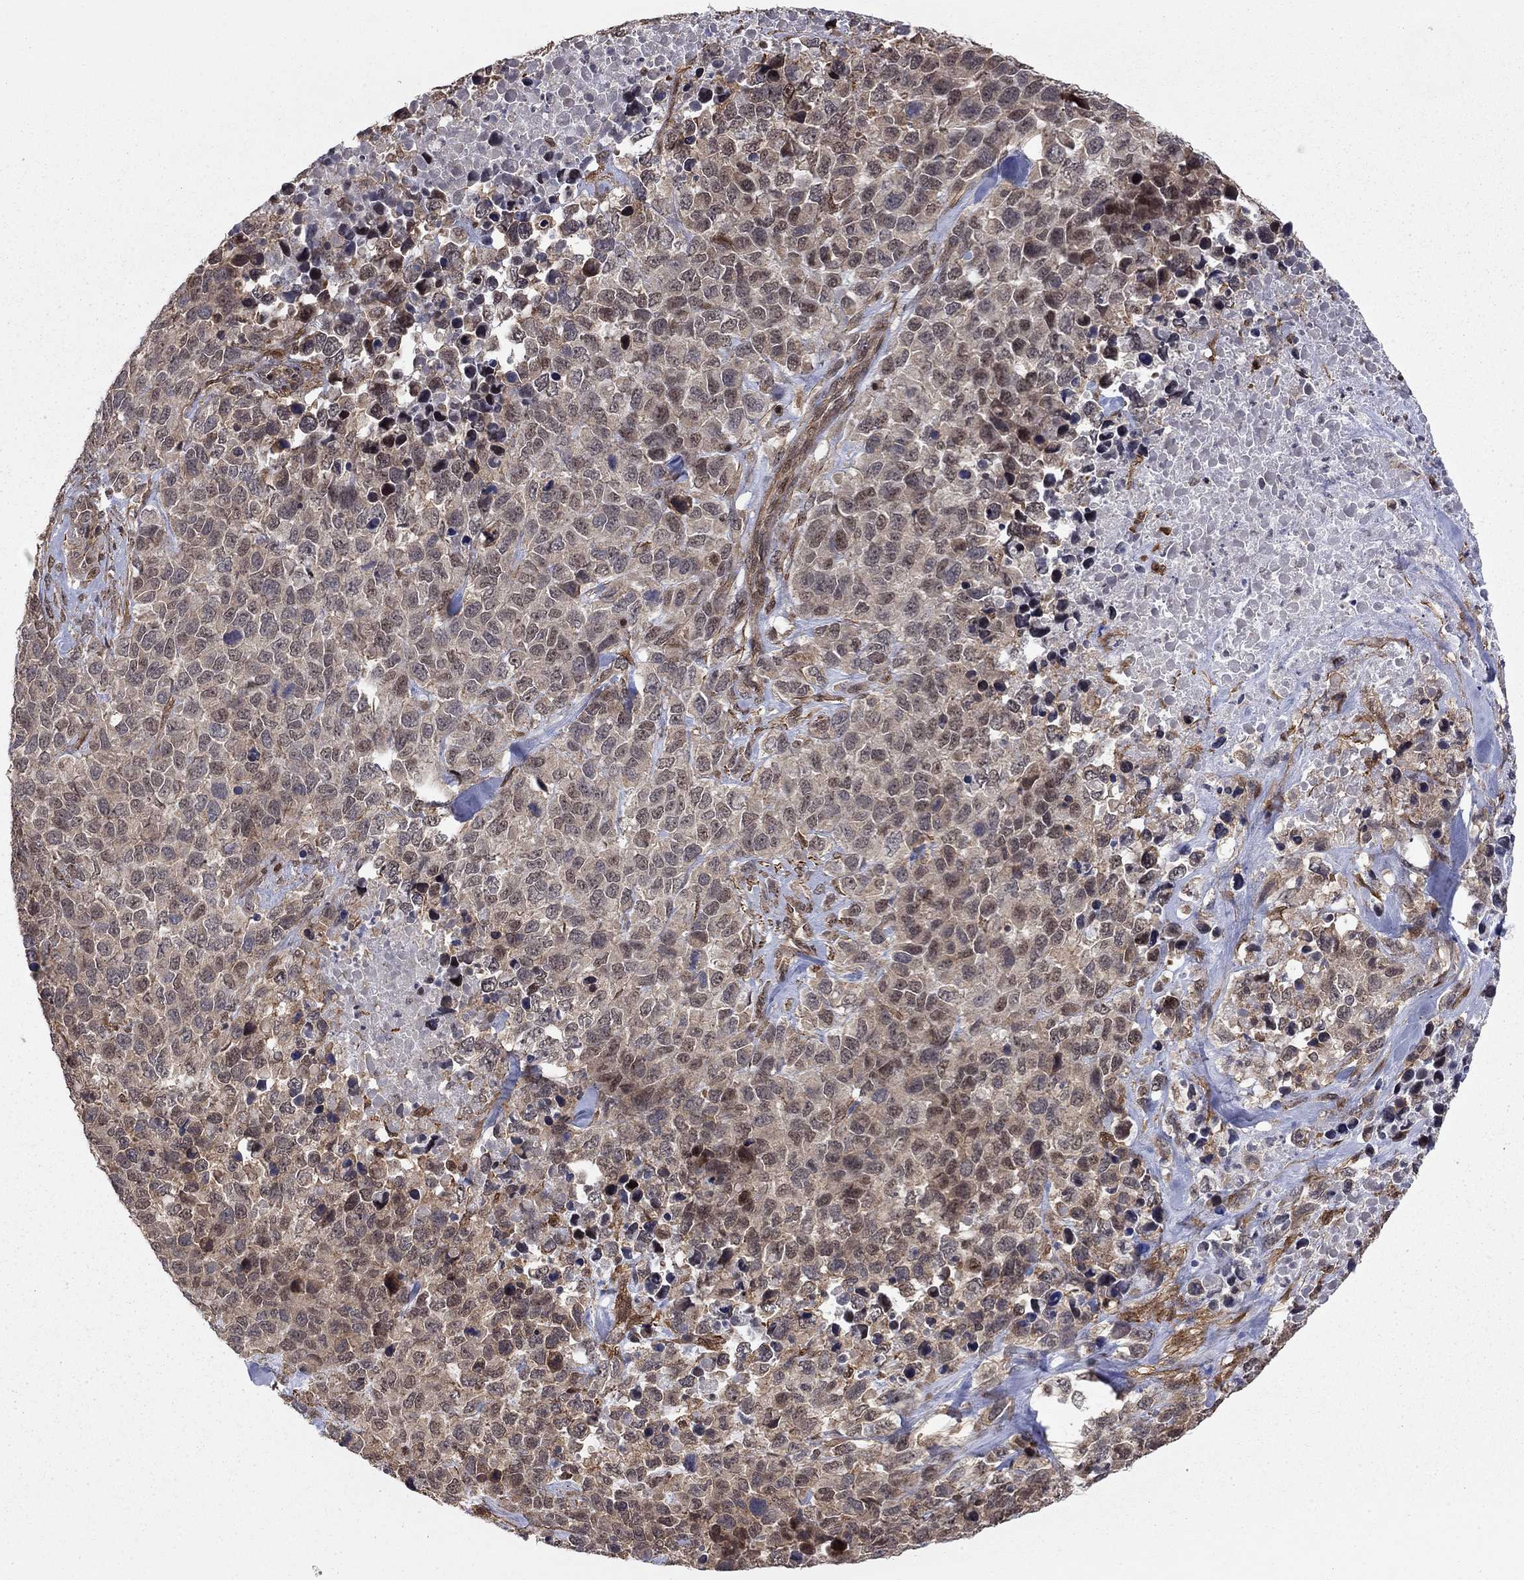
{"staining": {"intensity": "negative", "quantity": "none", "location": "none"}, "tissue": "melanoma", "cell_type": "Tumor cells", "image_type": "cancer", "snomed": [{"axis": "morphology", "description": "Malignant melanoma, Metastatic site"}, {"axis": "topography", "description": "Skin"}], "caption": "Tumor cells show no significant protein expression in melanoma. (DAB IHC, high magnification).", "gene": "TDP1", "patient": {"sex": "male", "age": 84}}